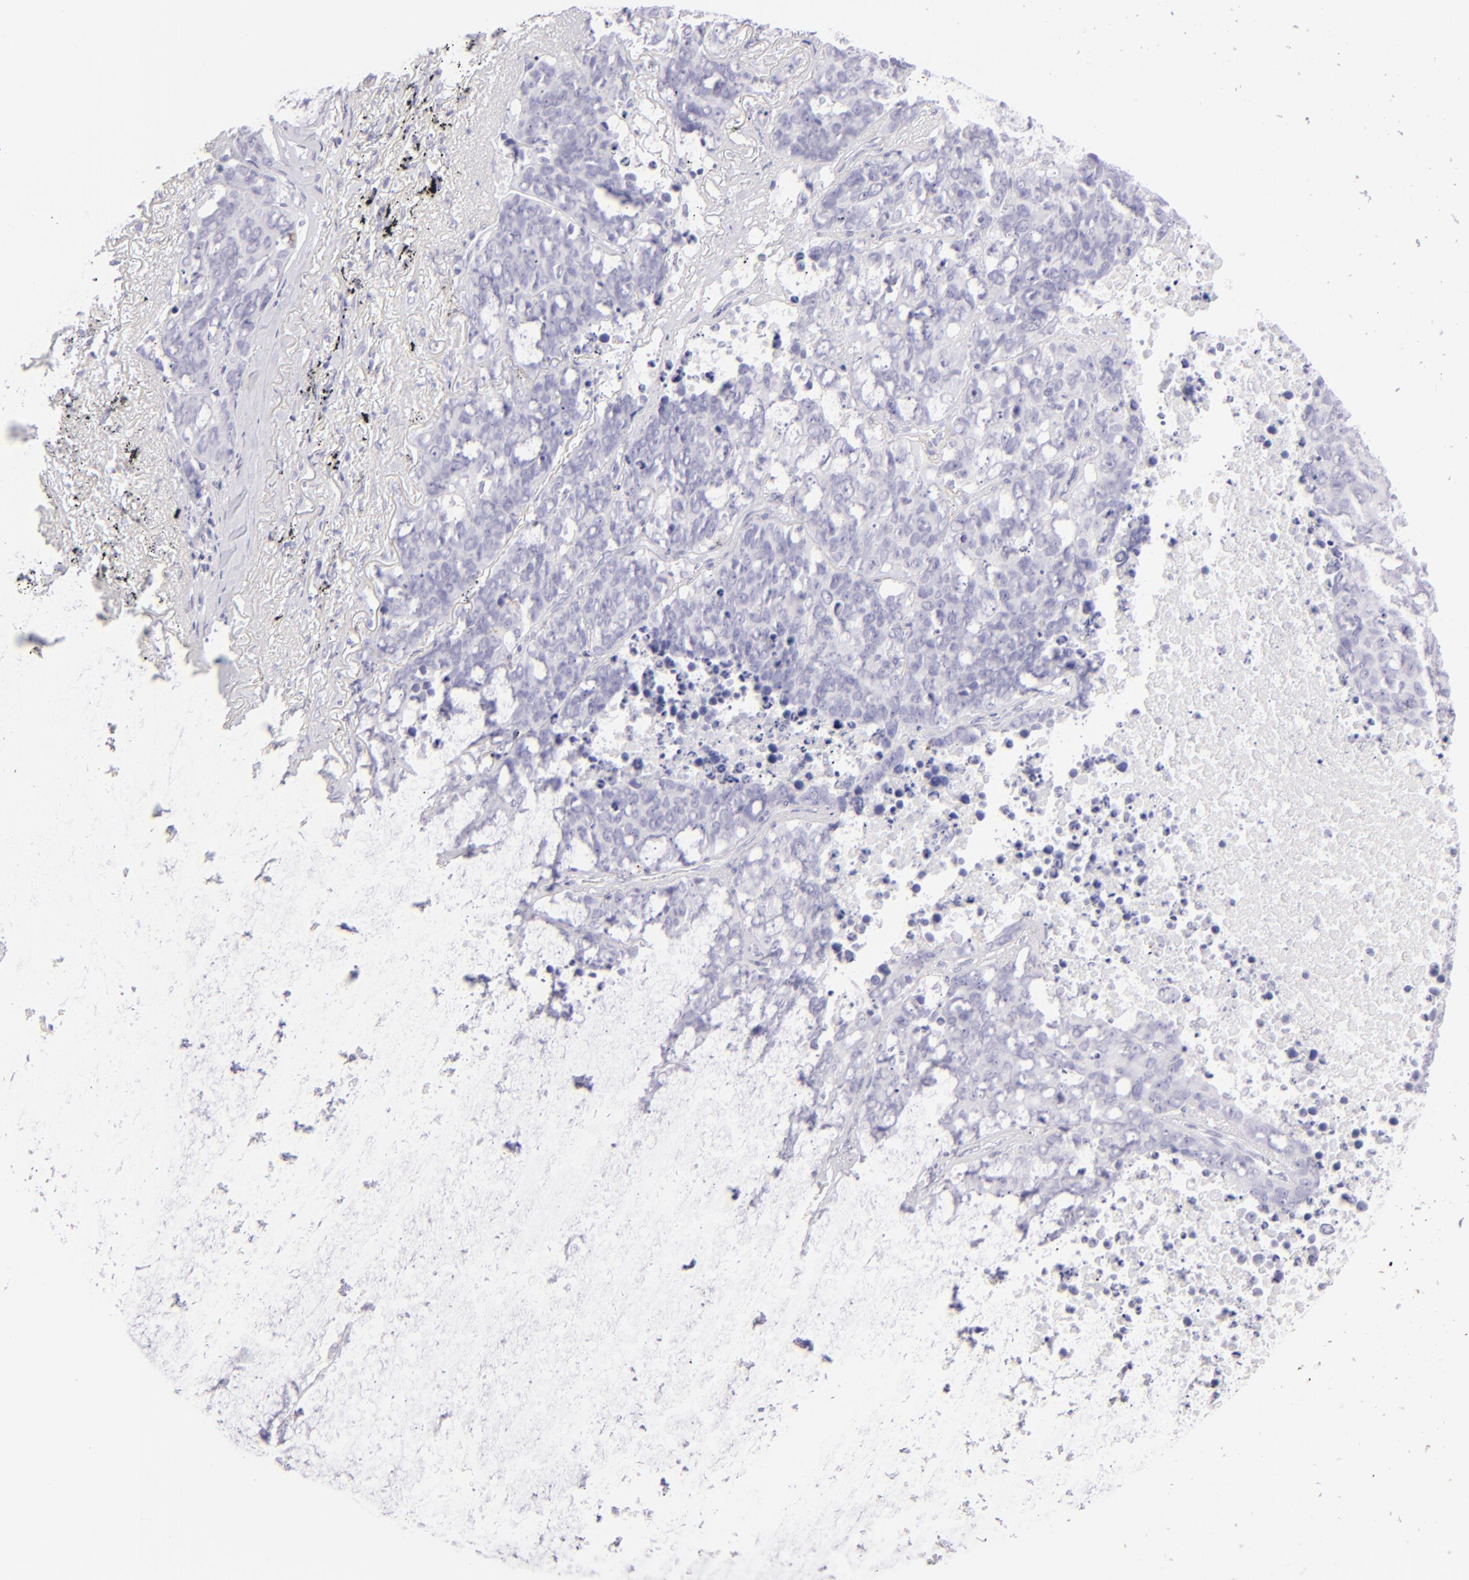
{"staining": {"intensity": "negative", "quantity": "none", "location": "none"}, "tissue": "lung cancer", "cell_type": "Tumor cells", "image_type": "cancer", "snomed": [{"axis": "morphology", "description": "Carcinoid, malignant, NOS"}, {"axis": "topography", "description": "Lung"}], "caption": "There is no significant expression in tumor cells of malignant carcinoid (lung). Nuclei are stained in blue.", "gene": "CD72", "patient": {"sex": "male", "age": 60}}